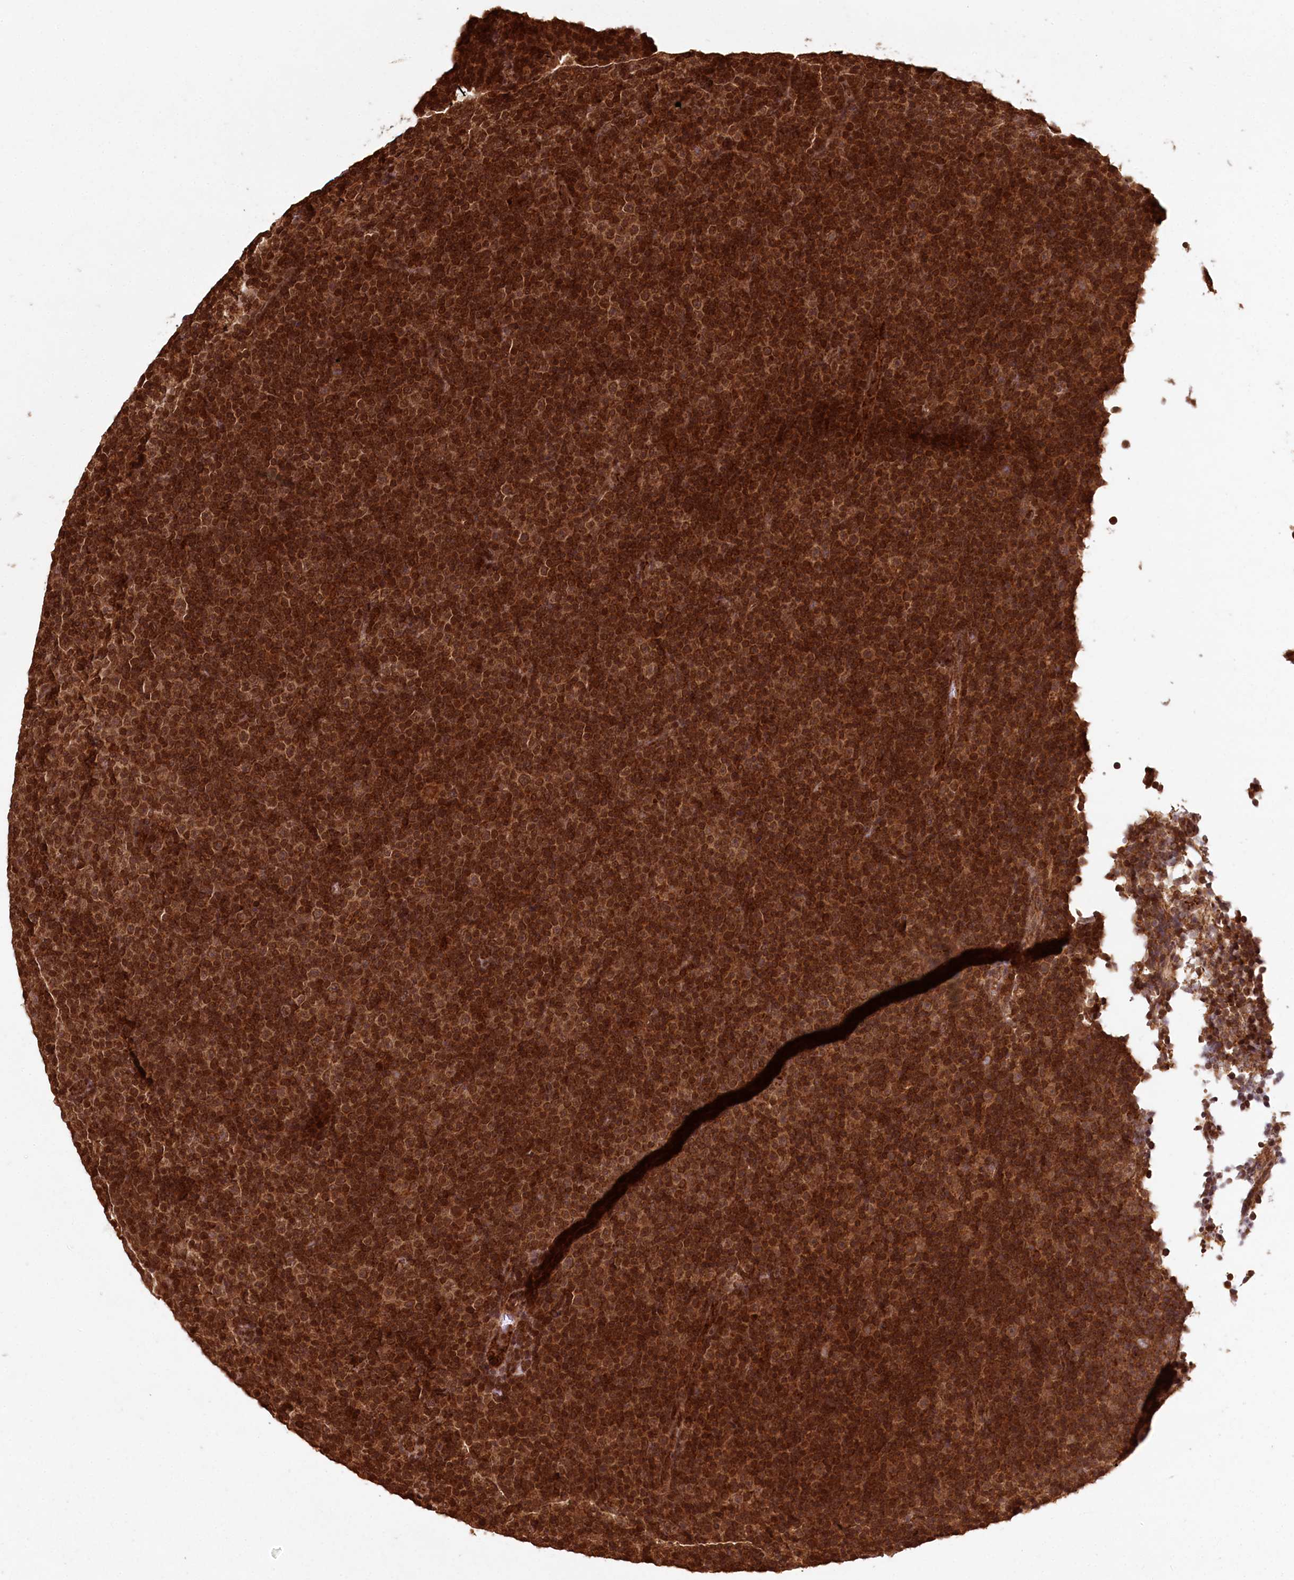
{"staining": {"intensity": "strong", "quantity": ">75%", "location": "cytoplasmic/membranous,nuclear"}, "tissue": "lymphoma", "cell_type": "Tumor cells", "image_type": "cancer", "snomed": [{"axis": "morphology", "description": "Malignant lymphoma, non-Hodgkin's type, Low grade"}, {"axis": "topography", "description": "Lymph node"}], "caption": "Immunohistochemistry (IHC) of low-grade malignant lymphoma, non-Hodgkin's type exhibits high levels of strong cytoplasmic/membranous and nuclear expression in about >75% of tumor cells.", "gene": "MICU1", "patient": {"sex": "female", "age": 67}}